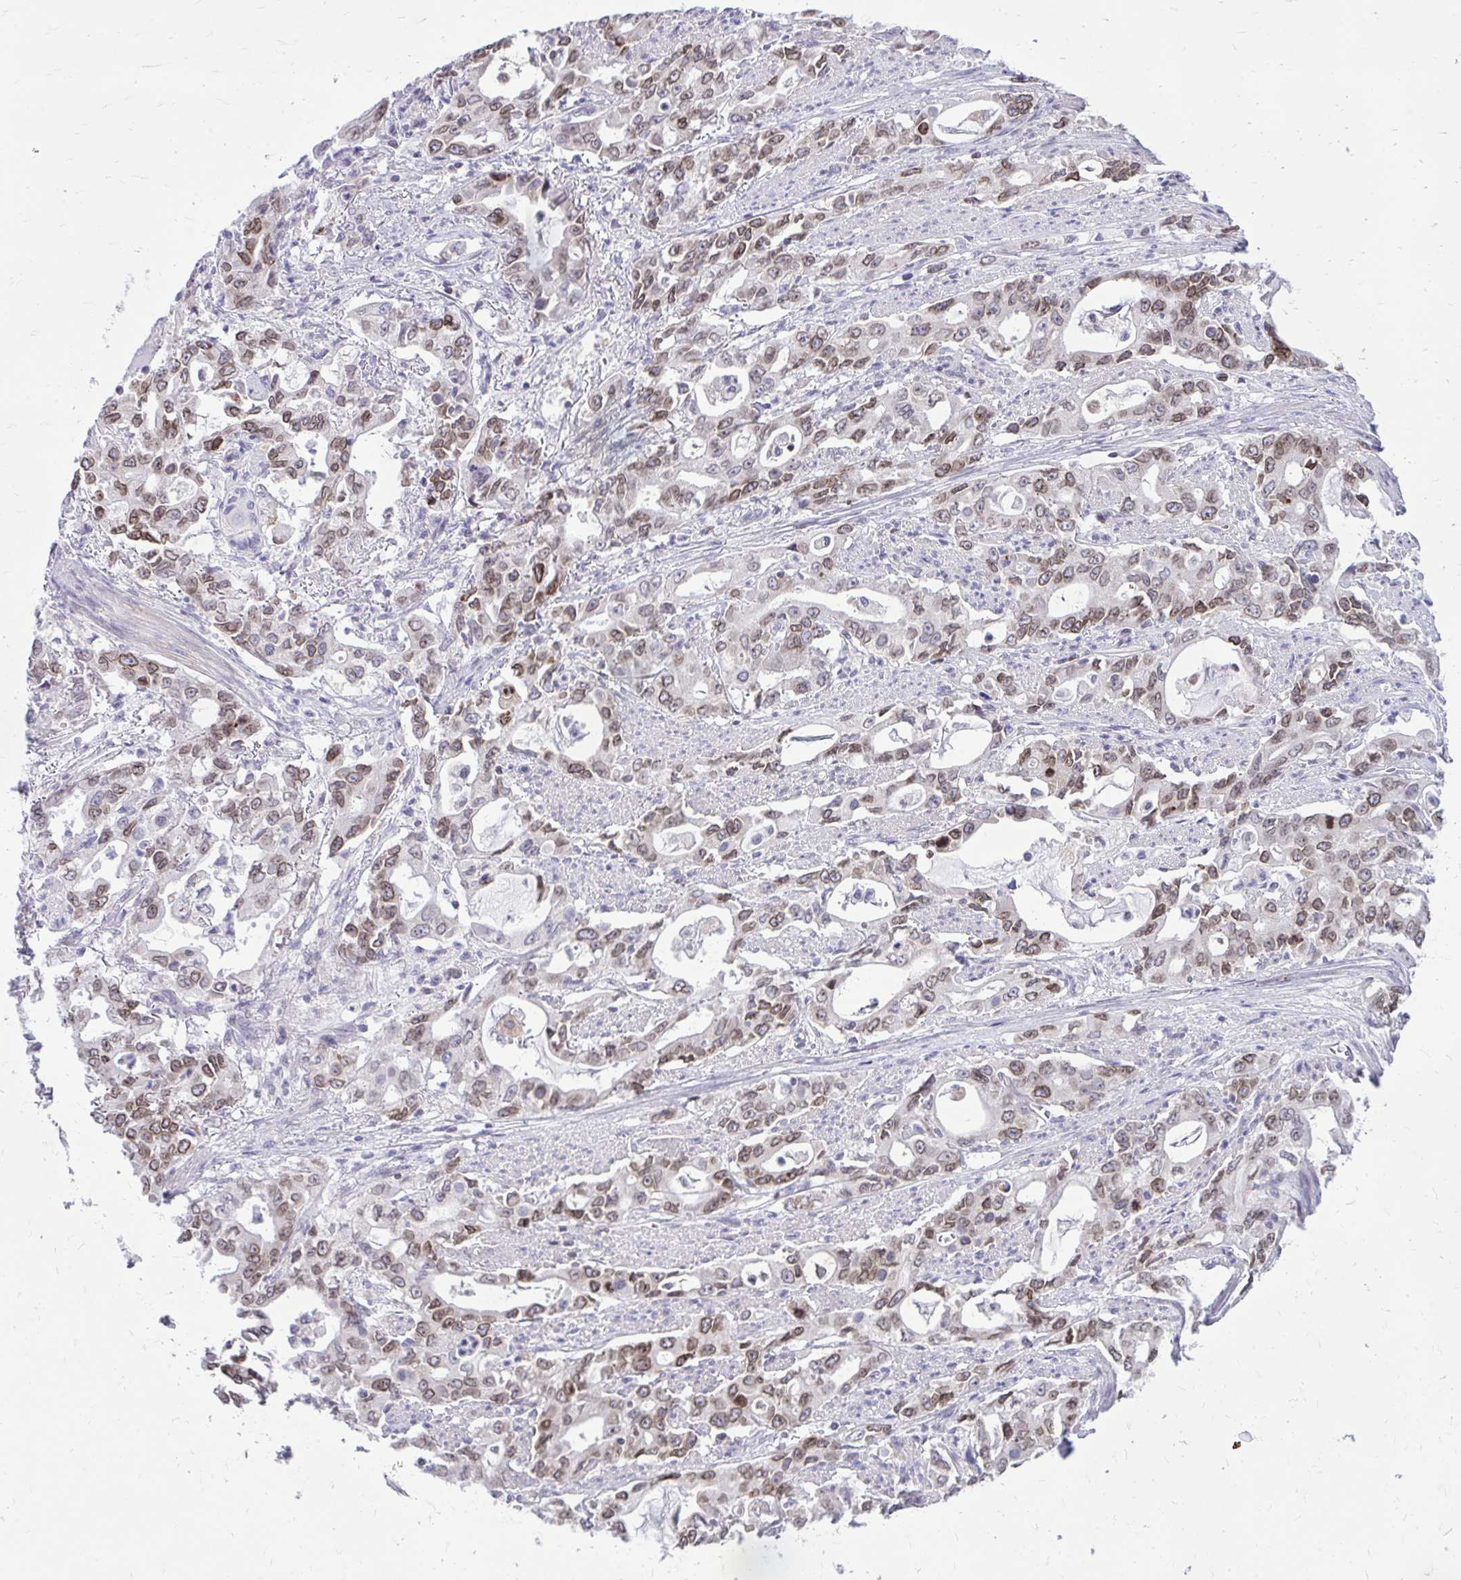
{"staining": {"intensity": "strong", "quantity": "25%-75%", "location": "cytoplasmic/membranous,nuclear"}, "tissue": "stomach cancer", "cell_type": "Tumor cells", "image_type": "cancer", "snomed": [{"axis": "morphology", "description": "Adenocarcinoma, NOS"}, {"axis": "topography", "description": "Stomach, upper"}], "caption": "Protein expression by immunohistochemistry (IHC) displays strong cytoplasmic/membranous and nuclear positivity in about 25%-75% of tumor cells in stomach adenocarcinoma.", "gene": "RPS6KA2", "patient": {"sex": "male", "age": 85}}